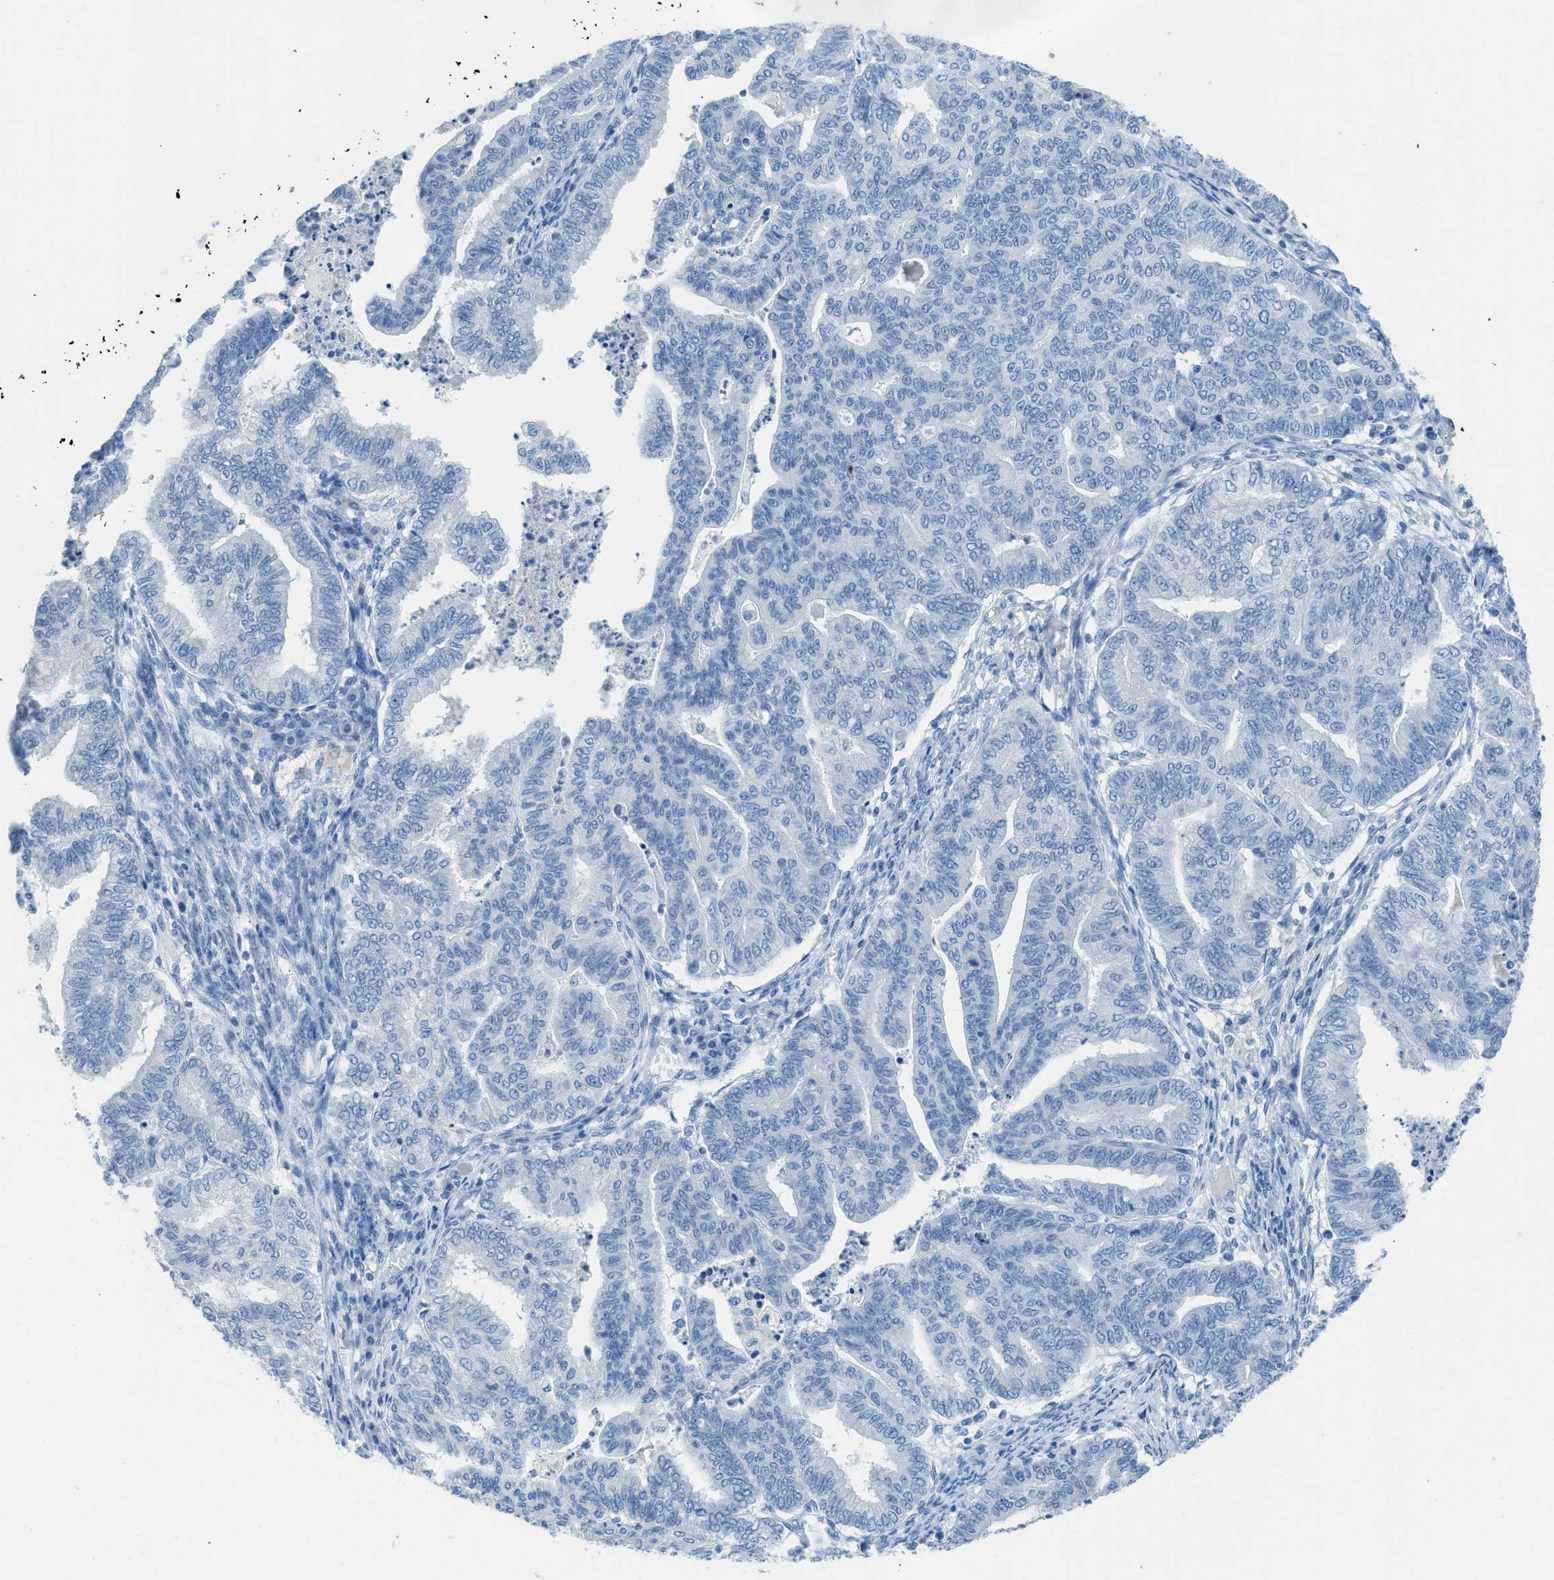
{"staining": {"intensity": "negative", "quantity": "none", "location": "none"}, "tissue": "endometrial cancer", "cell_type": "Tumor cells", "image_type": "cancer", "snomed": [{"axis": "morphology", "description": "Adenocarcinoma, NOS"}, {"axis": "topography", "description": "Endometrium"}], "caption": "Immunohistochemistry (IHC) of human endometrial adenocarcinoma exhibits no positivity in tumor cells.", "gene": "ACAN", "patient": {"sex": "female", "age": 79}}